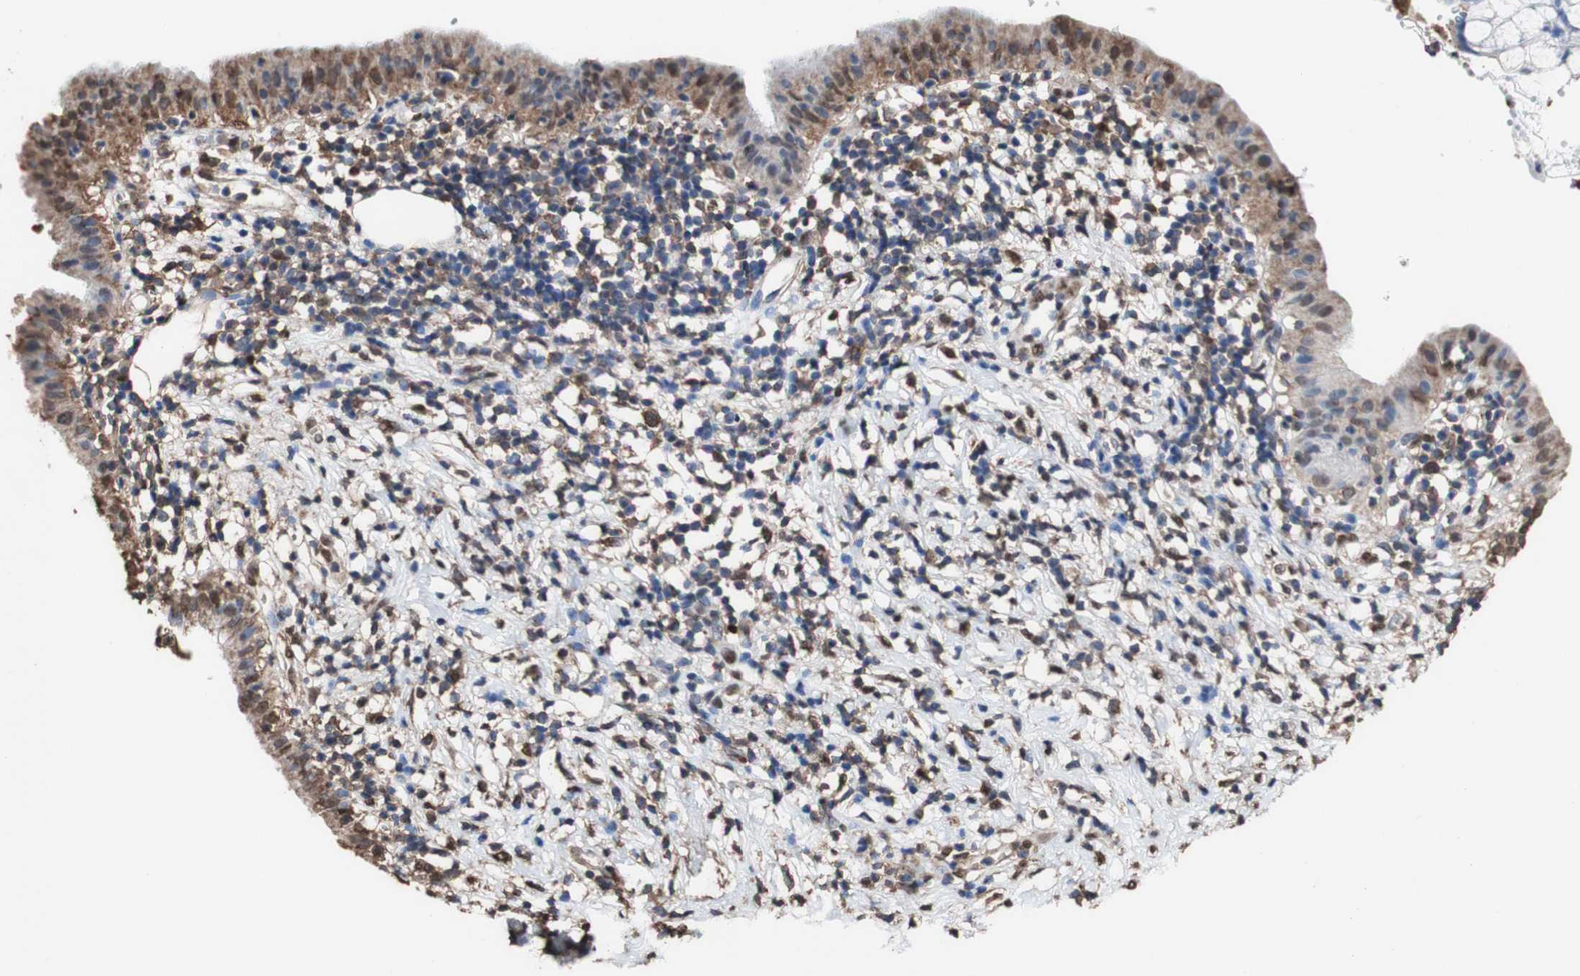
{"staining": {"intensity": "moderate", "quantity": "25%-75%", "location": "cytoplasmic/membranous,nuclear"}, "tissue": "pancreatic cancer", "cell_type": "Tumor cells", "image_type": "cancer", "snomed": [{"axis": "morphology", "description": "Adenocarcinoma, NOS"}, {"axis": "morphology", "description": "Adenocarcinoma, metastatic, NOS"}, {"axis": "topography", "description": "Lymph node"}, {"axis": "topography", "description": "Pancreas"}, {"axis": "topography", "description": "Duodenum"}], "caption": "This histopathology image demonstrates pancreatic metastatic adenocarcinoma stained with immunohistochemistry to label a protein in brown. The cytoplasmic/membranous and nuclear of tumor cells show moderate positivity for the protein. Nuclei are counter-stained blue.", "gene": "PIDD1", "patient": {"sex": "female", "age": 64}}